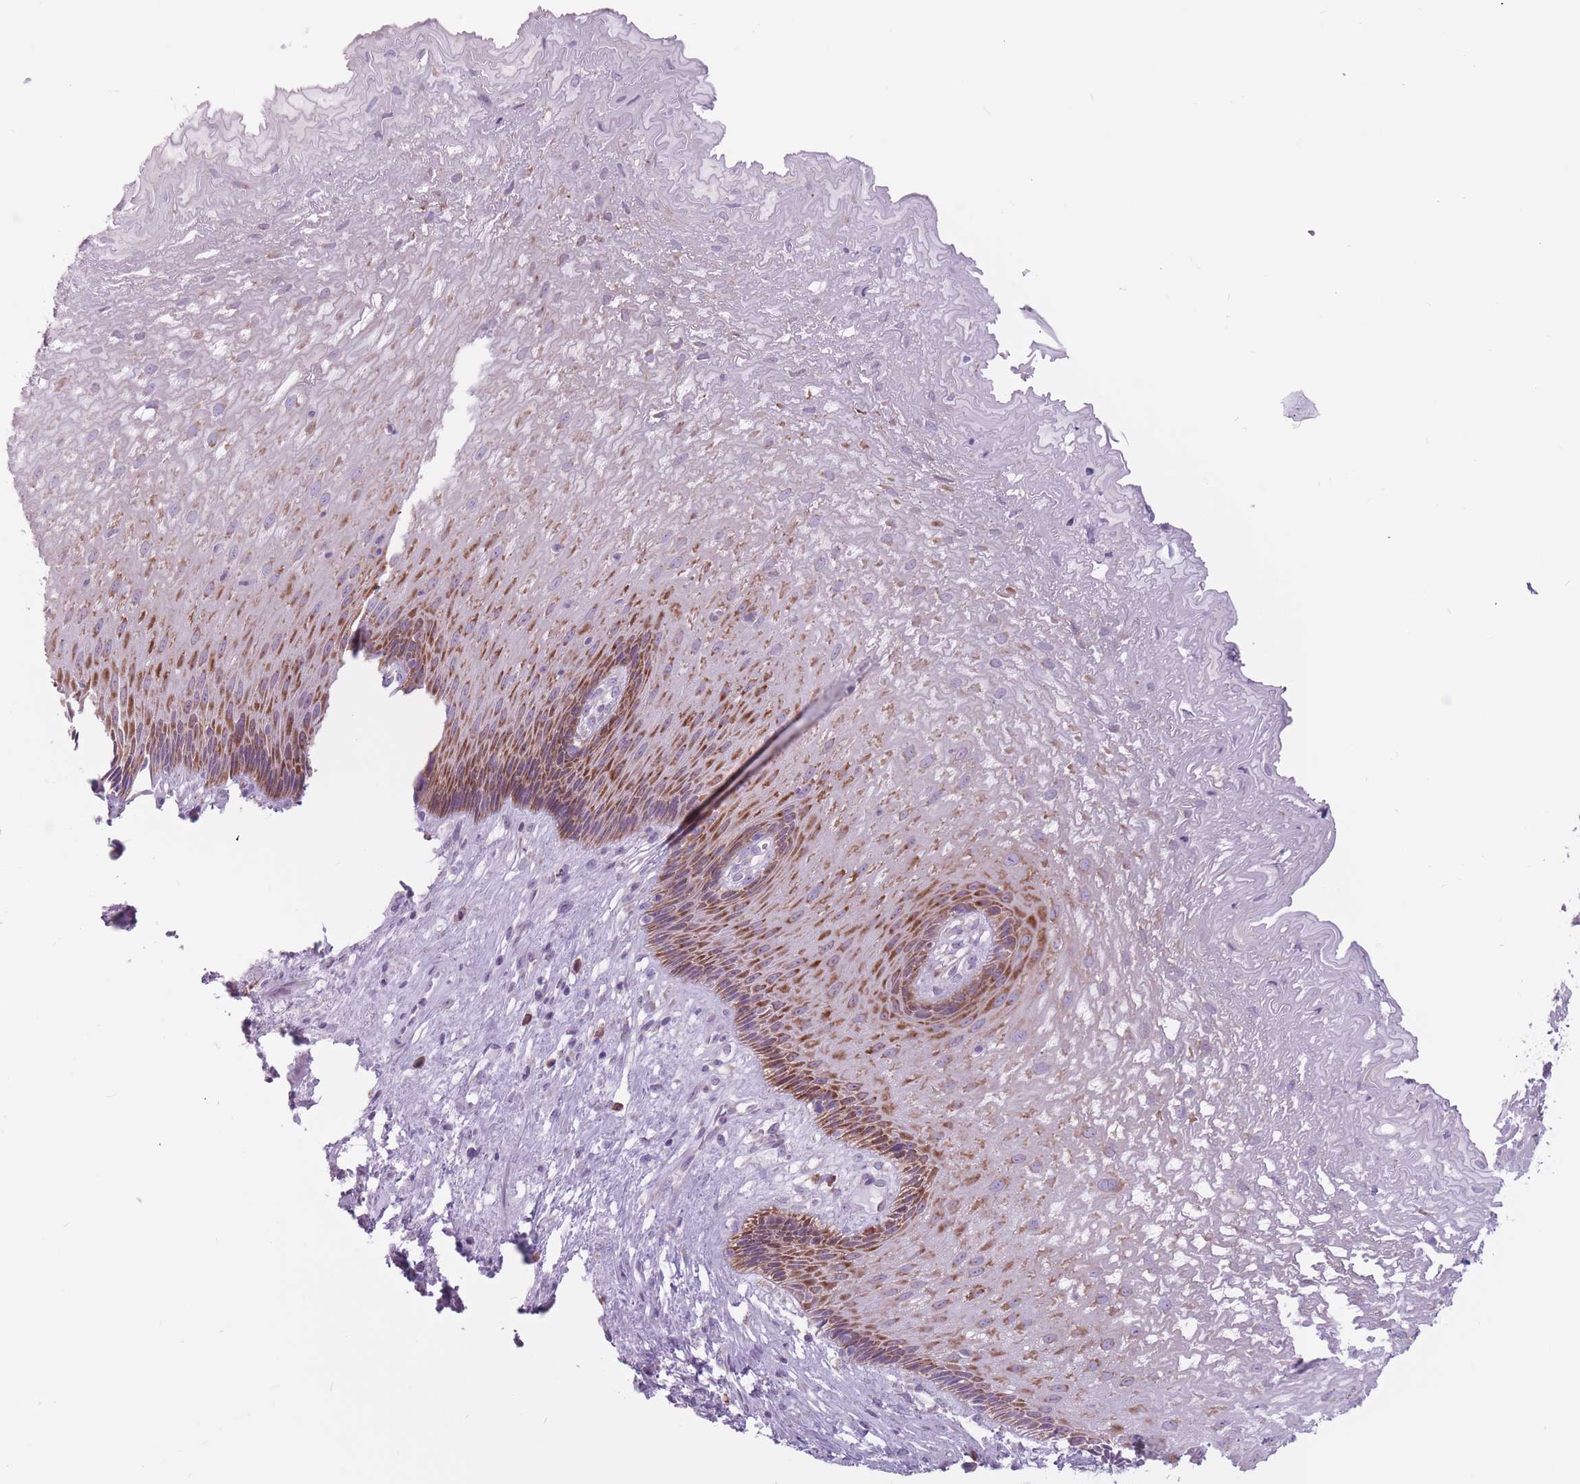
{"staining": {"intensity": "moderate", "quantity": "25%-75%", "location": "cytoplasmic/membranous"}, "tissue": "esophagus", "cell_type": "Squamous epithelial cells", "image_type": "normal", "snomed": [{"axis": "morphology", "description": "Normal tissue, NOS"}, {"axis": "topography", "description": "Esophagus"}], "caption": "IHC image of benign esophagus stained for a protein (brown), which demonstrates medium levels of moderate cytoplasmic/membranous positivity in about 25%-75% of squamous epithelial cells.", "gene": "RPL18", "patient": {"sex": "male", "age": 60}}